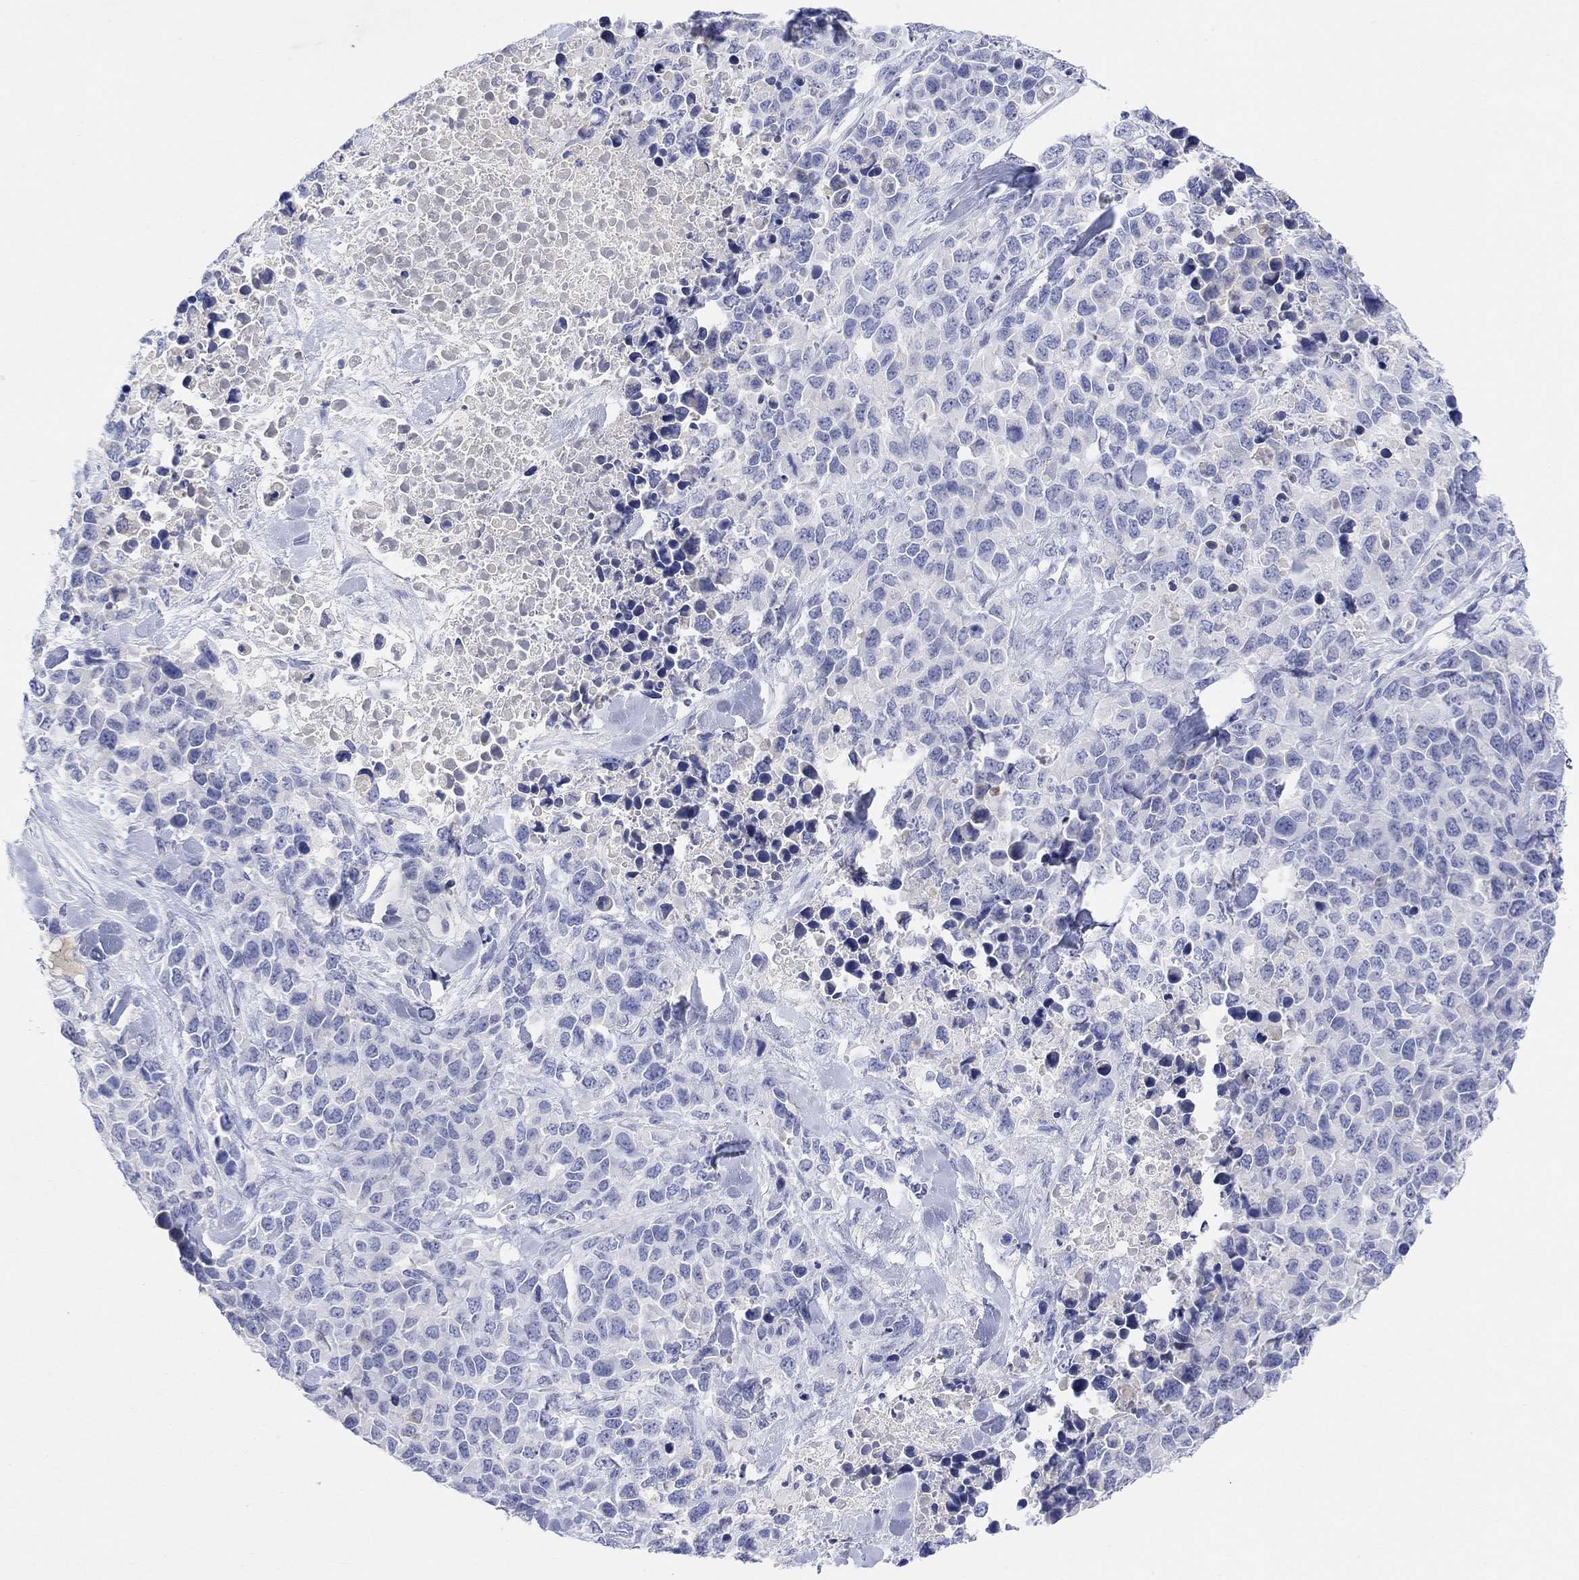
{"staining": {"intensity": "negative", "quantity": "none", "location": "none"}, "tissue": "melanoma", "cell_type": "Tumor cells", "image_type": "cancer", "snomed": [{"axis": "morphology", "description": "Malignant melanoma, Metastatic site"}, {"axis": "topography", "description": "Skin"}], "caption": "Immunohistochemistry photomicrograph of neoplastic tissue: human malignant melanoma (metastatic site) stained with DAB (3,3'-diaminobenzidine) demonstrates no significant protein positivity in tumor cells. (DAB (3,3'-diaminobenzidine) immunohistochemistry (IHC), high magnification).", "gene": "TYR", "patient": {"sex": "male", "age": 84}}